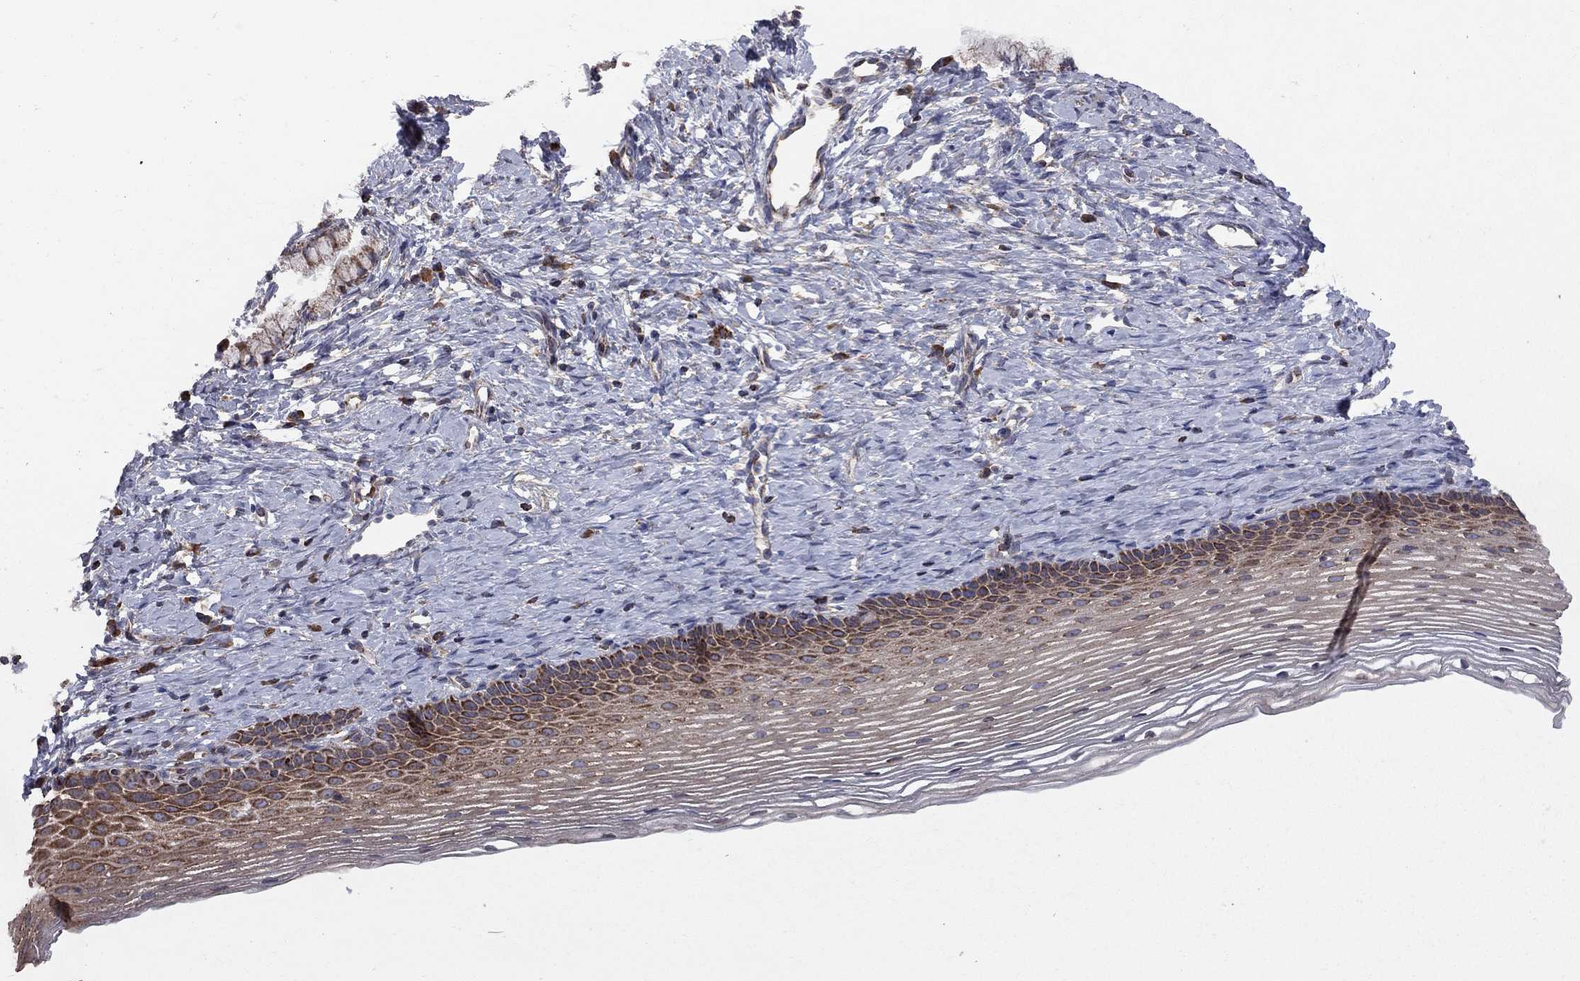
{"staining": {"intensity": "moderate", "quantity": "25%-75%", "location": "cytoplasmic/membranous"}, "tissue": "cervix", "cell_type": "Glandular cells", "image_type": "normal", "snomed": [{"axis": "morphology", "description": "Normal tissue, NOS"}, {"axis": "topography", "description": "Cervix"}], "caption": "The histopathology image exhibits immunohistochemical staining of benign cervix. There is moderate cytoplasmic/membranous positivity is present in approximately 25%-75% of glandular cells.", "gene": "CLPTM1", "patient": {"sex": "female", "age": 39}}